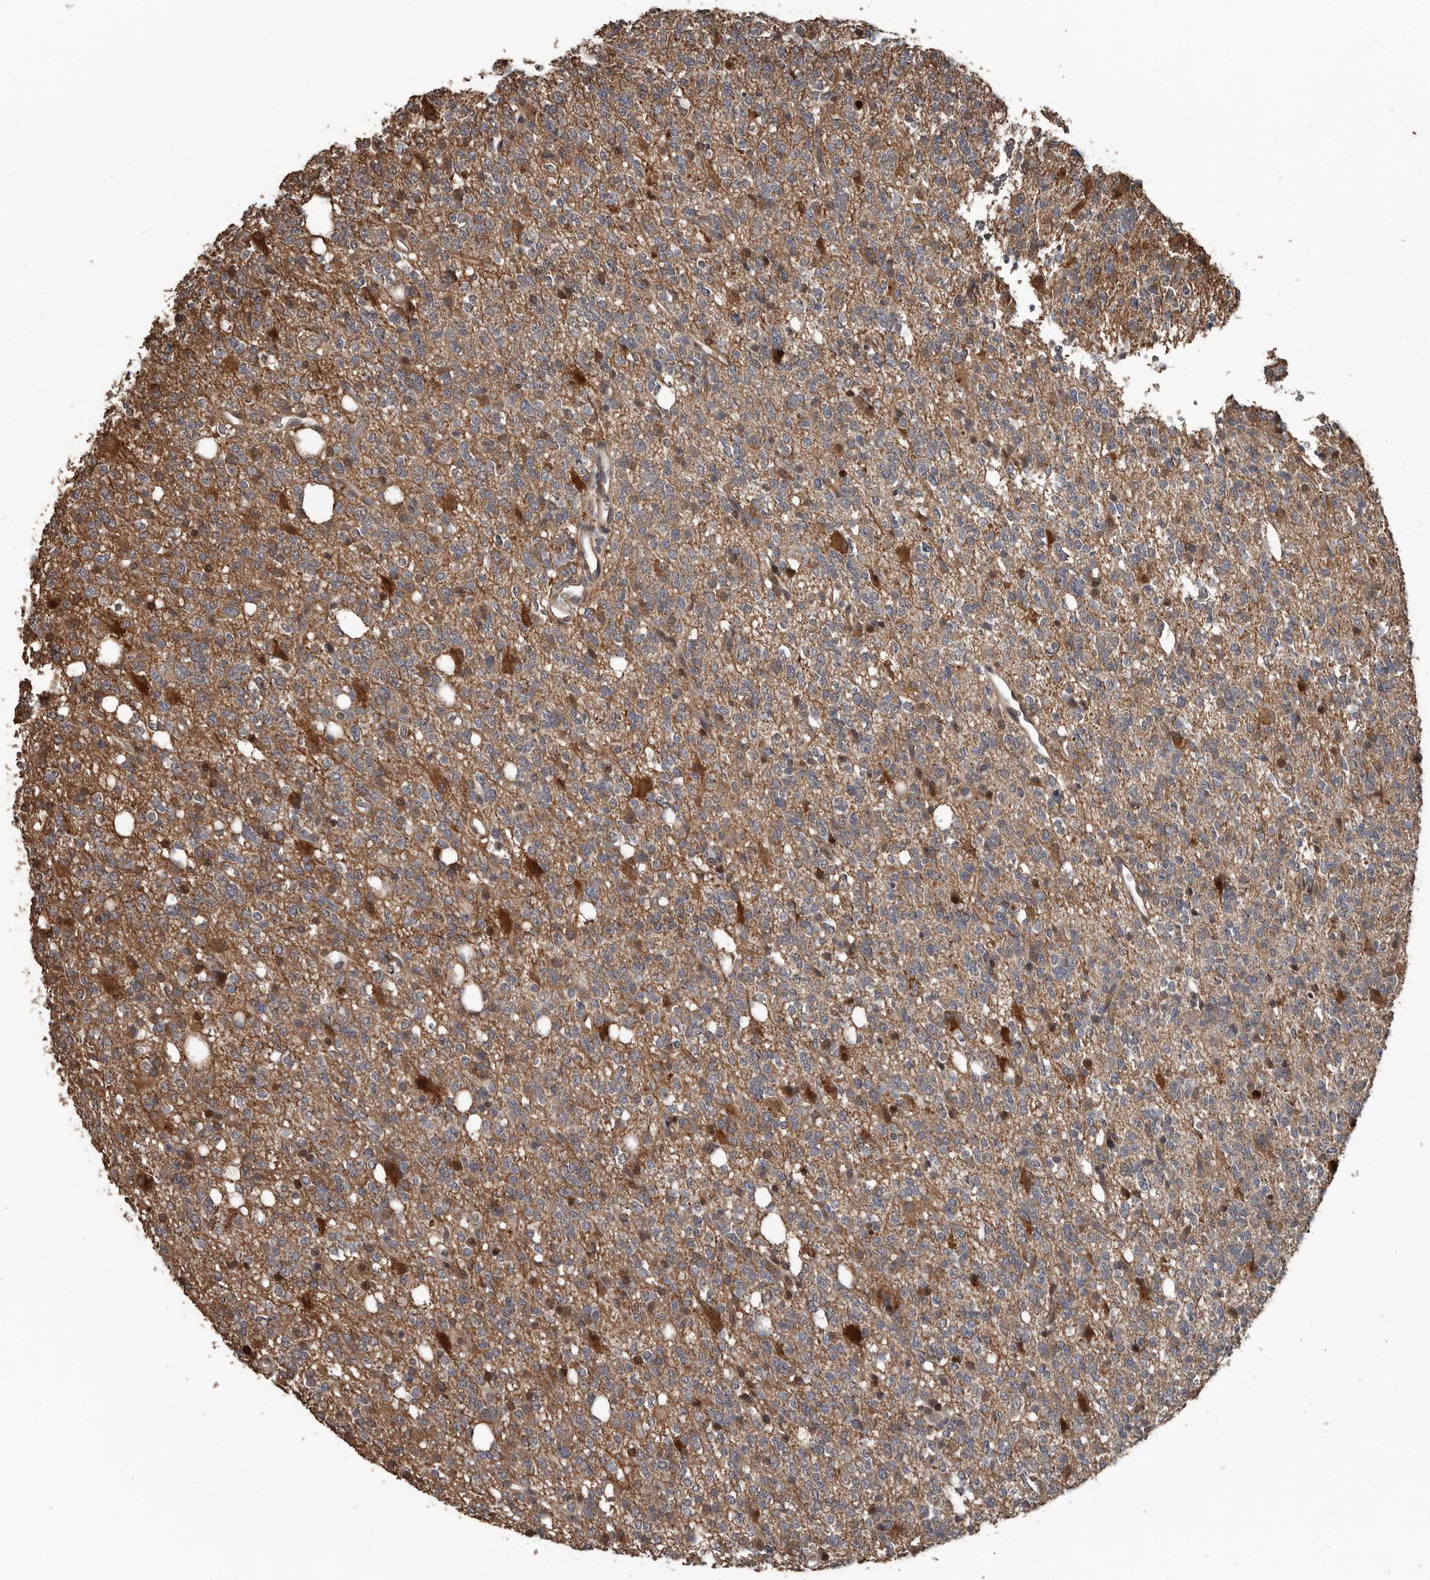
{"staining": {"intensity": "moderate", "quantity": "25%-75%", "location": "cytoplasmic/membranous"}, "tissue": "glioma", "cell_type": "Tumor cells", "image_type": "cancer", "snomed": [{"axis": "morphology", "description": "Glioma, malignant, High grade"}, {"axis": "topography", "description": "Brain"}], "caption": "This is a histology image of immunohistochemistry staining of malignant glioma (high-grade), which shows moderate staining in the cytoplasmic/membranous of tumor cells.", "gene": "FSBP", "patient": {"sex": "female", "age": 62}}